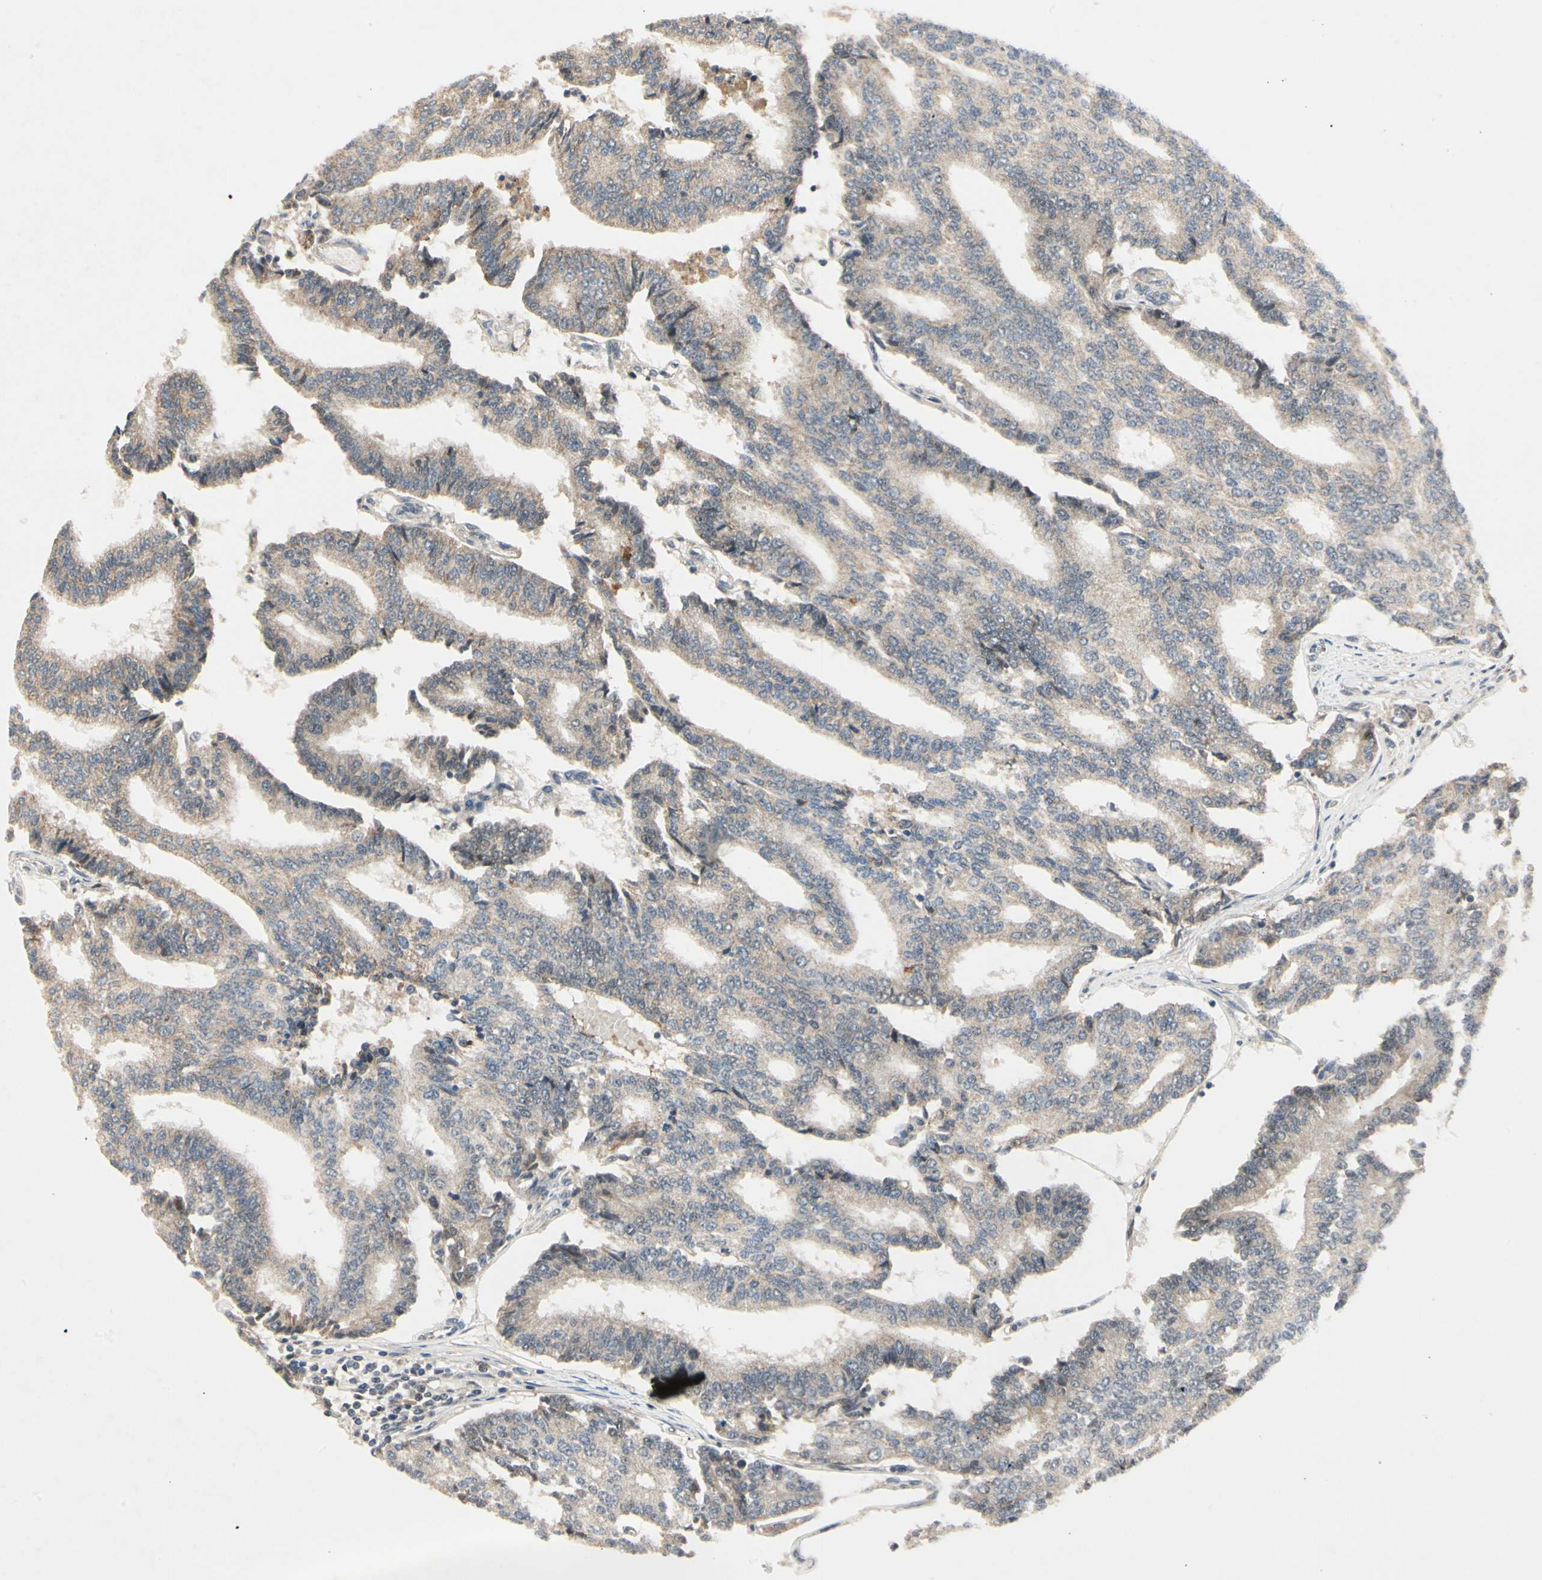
{"staining": {"intensity": "weak", "quantity": ">75%", "location": "cytoplasmic/membranous"}, "tissue": "prostate cancer", "cell_type": "Tumor cells", "image_type": "cancer", "snomed": [{"axis": "morphology", "description": "Adenocarcinoma, High grade"}, {"axis": "topography", "description": "Prostate"}], "caption": "Immunohistochemistry histopathology image of prostate high-grade adenocarcinoma stained for a protein (brown), which reveals low levels of weak cytoplasmic/membranous positivity in approximately >75% of tumor cells.", "gene": "RIOX2", "patient": {"sex": "male", "age": 55}}